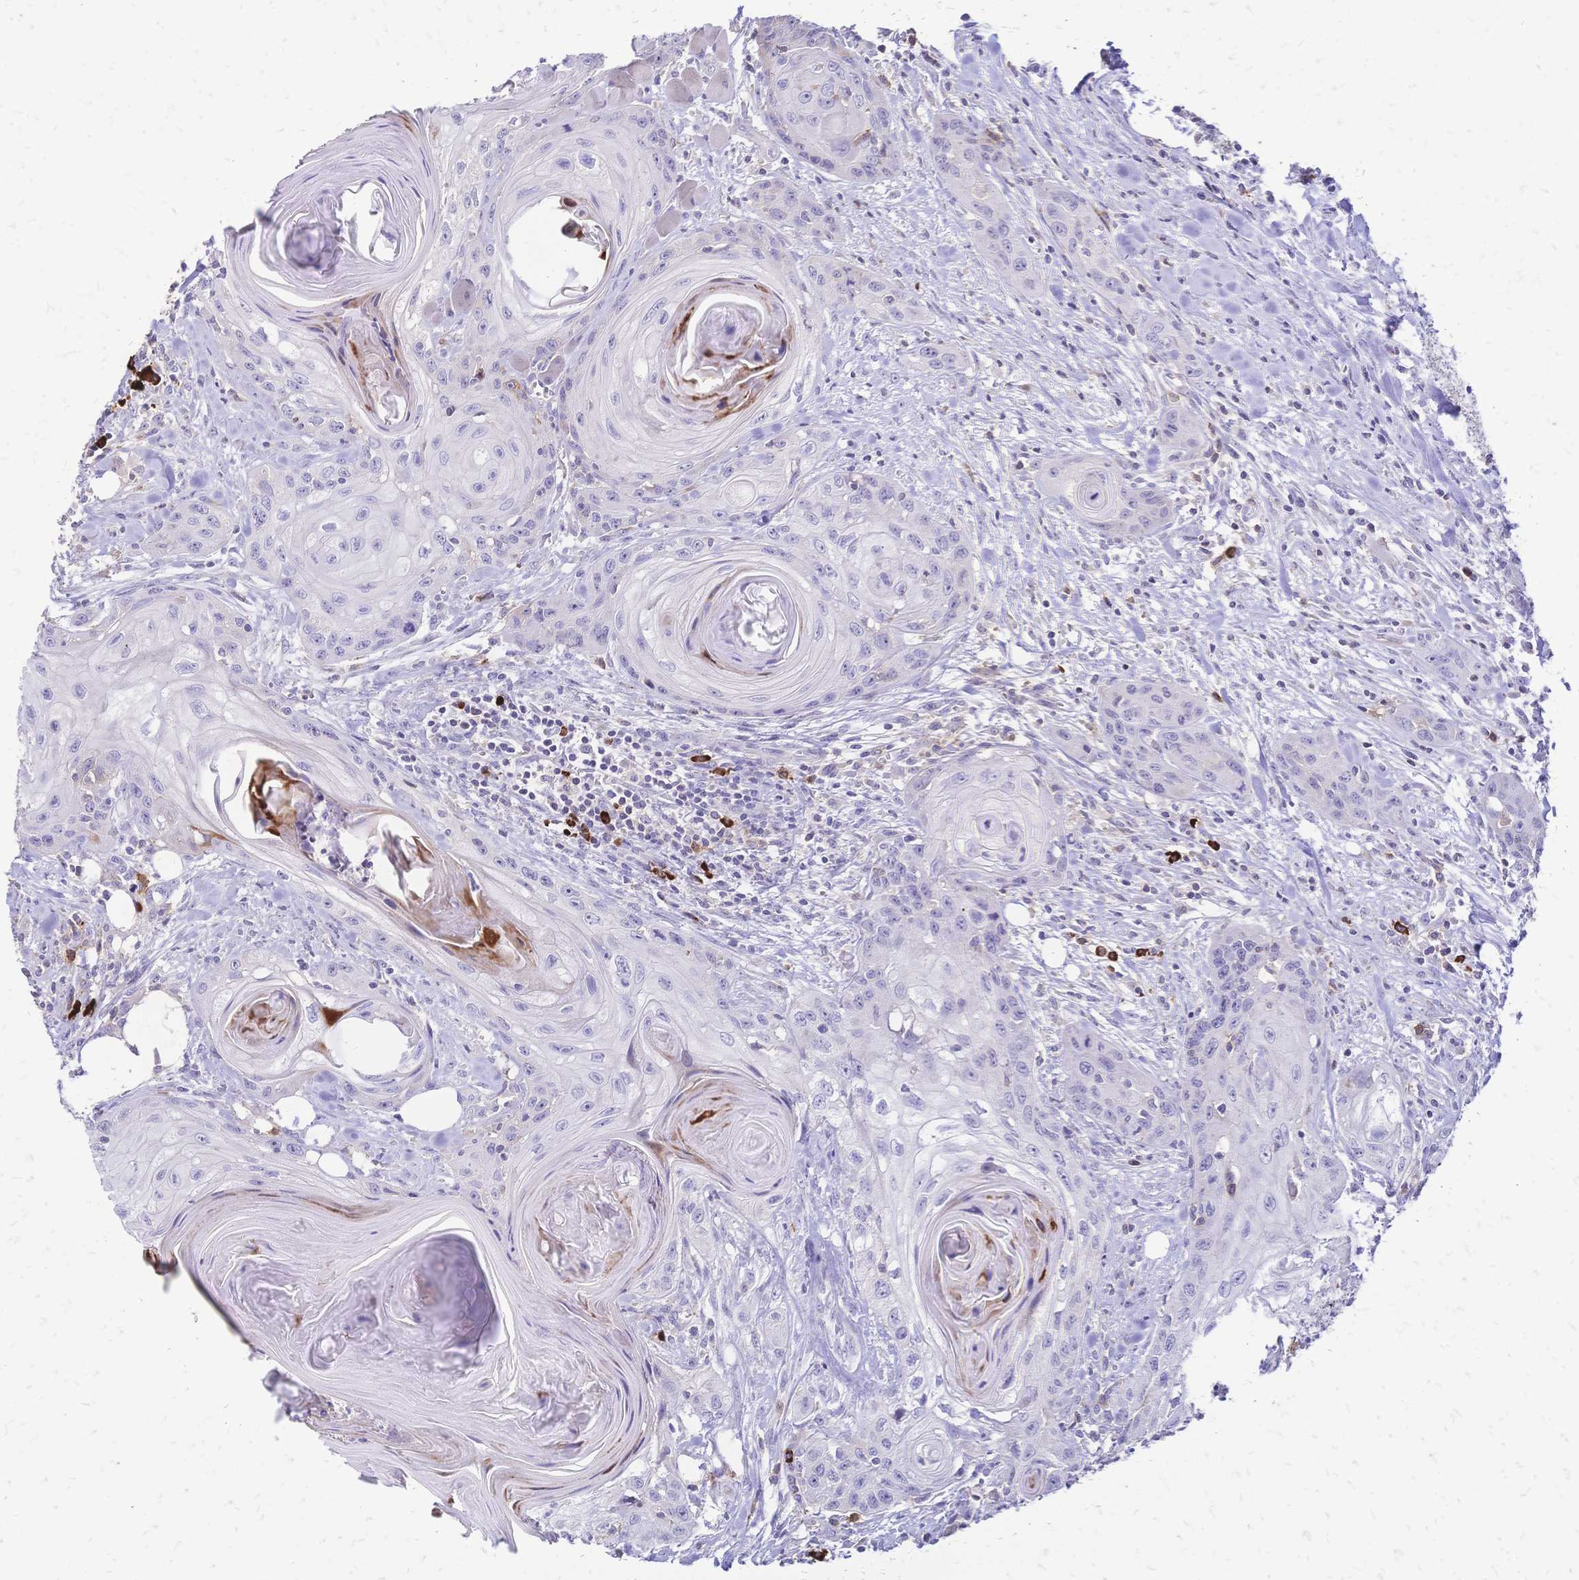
{"staining": {"intensity": "negative", "quantity": "none", "location": "none"}, "tissue": "head and neck cancer", "cell_type": "Tumor cells", "image_type": "cancer", "snomed": [{"axis": "morphology", "description": "Squamous cell carcinoma, NOS"}, {"axis": "topography", "description": "Oral tissue"}, {"axis": "topography", "description": "Head-Neck"}], "caption": "Immunohistochemical staining of squamous cell carcinoma (head and neck) displays no significant positivity in tumor cells.", "gene": "IL2RA", "patient": {"sex": "male", "age": 58}}